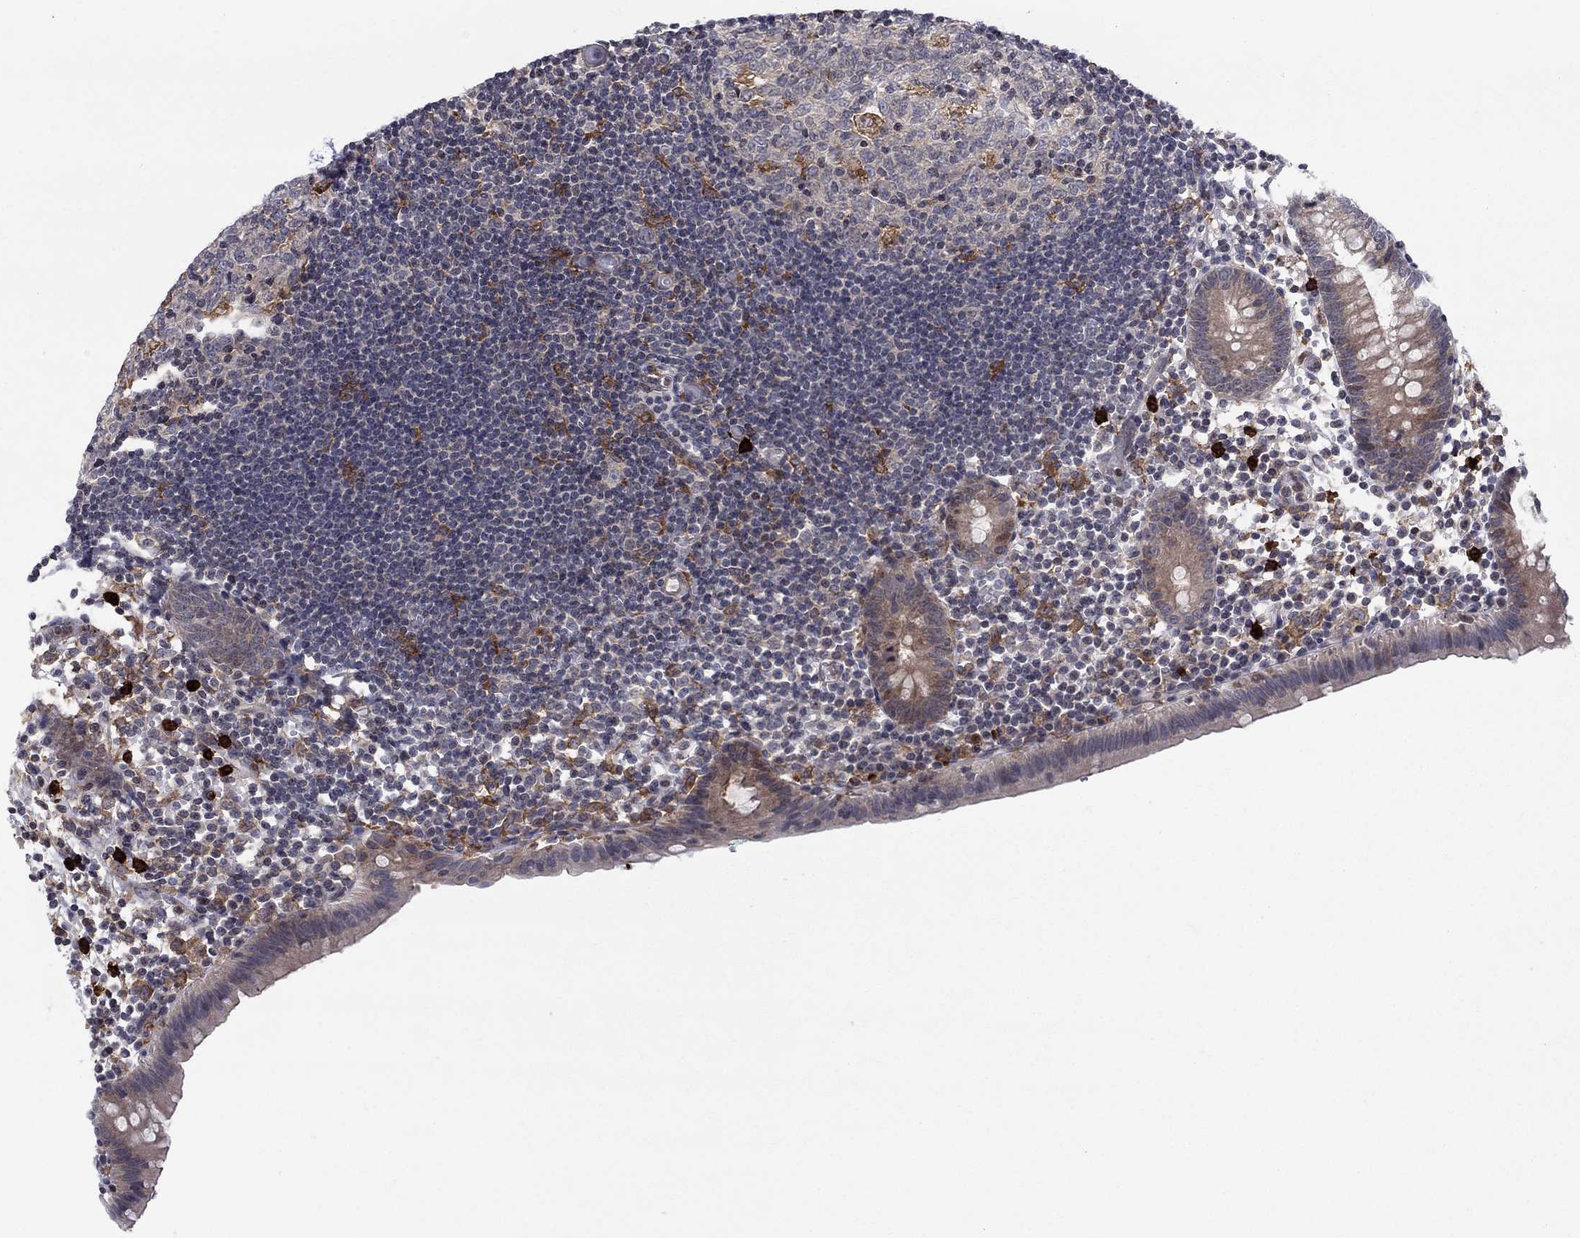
{"staining": {"intensity": "weak", "quantity": "25%-75%", "location": "cytoplasmic/membranous"}, "tissue": "appendix", "cell_type": "Glandular cells", "image_type": "normal", "snomed": [{"axis": "morphology", "description": "Normal tissue, NOS"}, {"axis": "topography", "description": "Appendix"}], "caption": "Immunohistochemistry of normal appendix demonstrates low levels of weak cytoplasmic/membranous expression in approximately 25%-75% of glandular cells. (DAB (3,3'-diaminobenzidine) IHC, brown staining for protein, blue staining for nuclei).", "gene": "ZNHIT3", "patient": {"sex": "female", "age": 40}}